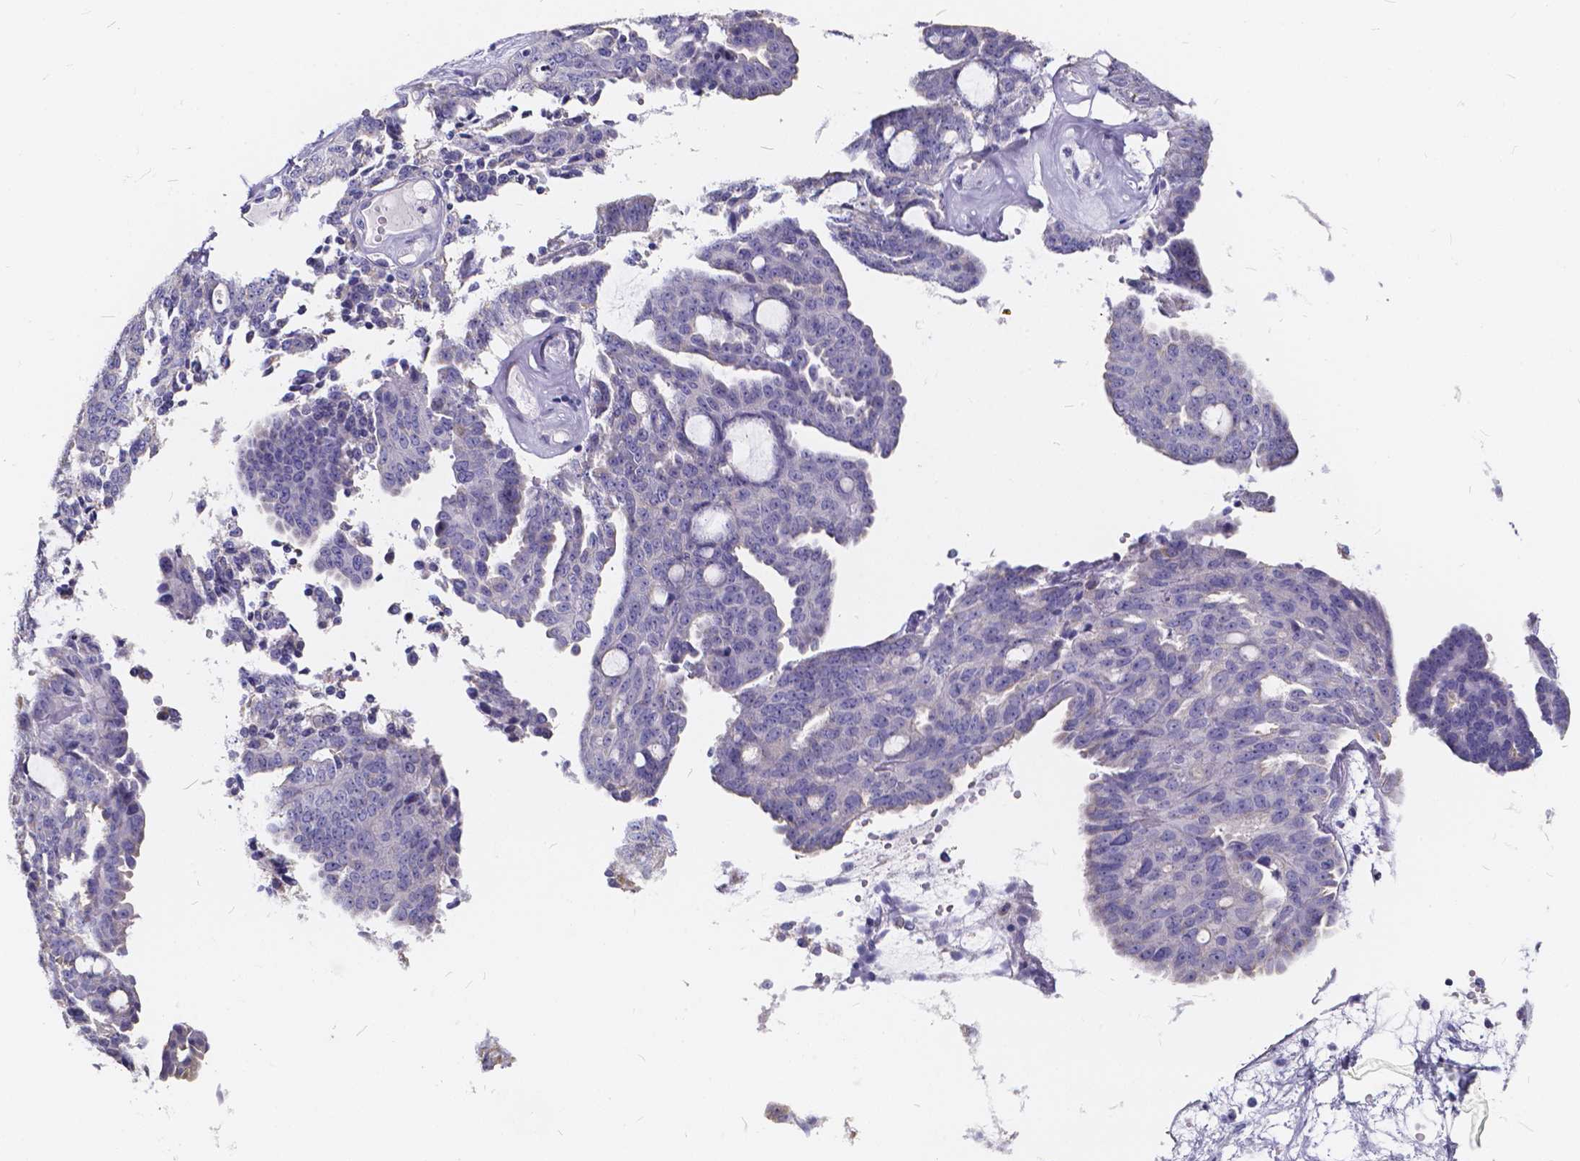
{"staining": {"intensity": "negative", "quantity": "none", "location": "none"}, "tissue": "ovarian cancer", "cell_type": "Tumor cells", "image_type": "cancer", "snomed": [{"axis": "morphology", "description": "Cystadenocarcinoma, serous, NOS"}, {"axis": "topography", "description": "Ovary"}], "caption": "This is an immunohistochemistry histopathology image of human ovarian cancer (serous cystadenocarcinoma). There is no staining in tumor cells.", "gene": "SPEF2", "patient": {"sex": "female", "age": 71}}